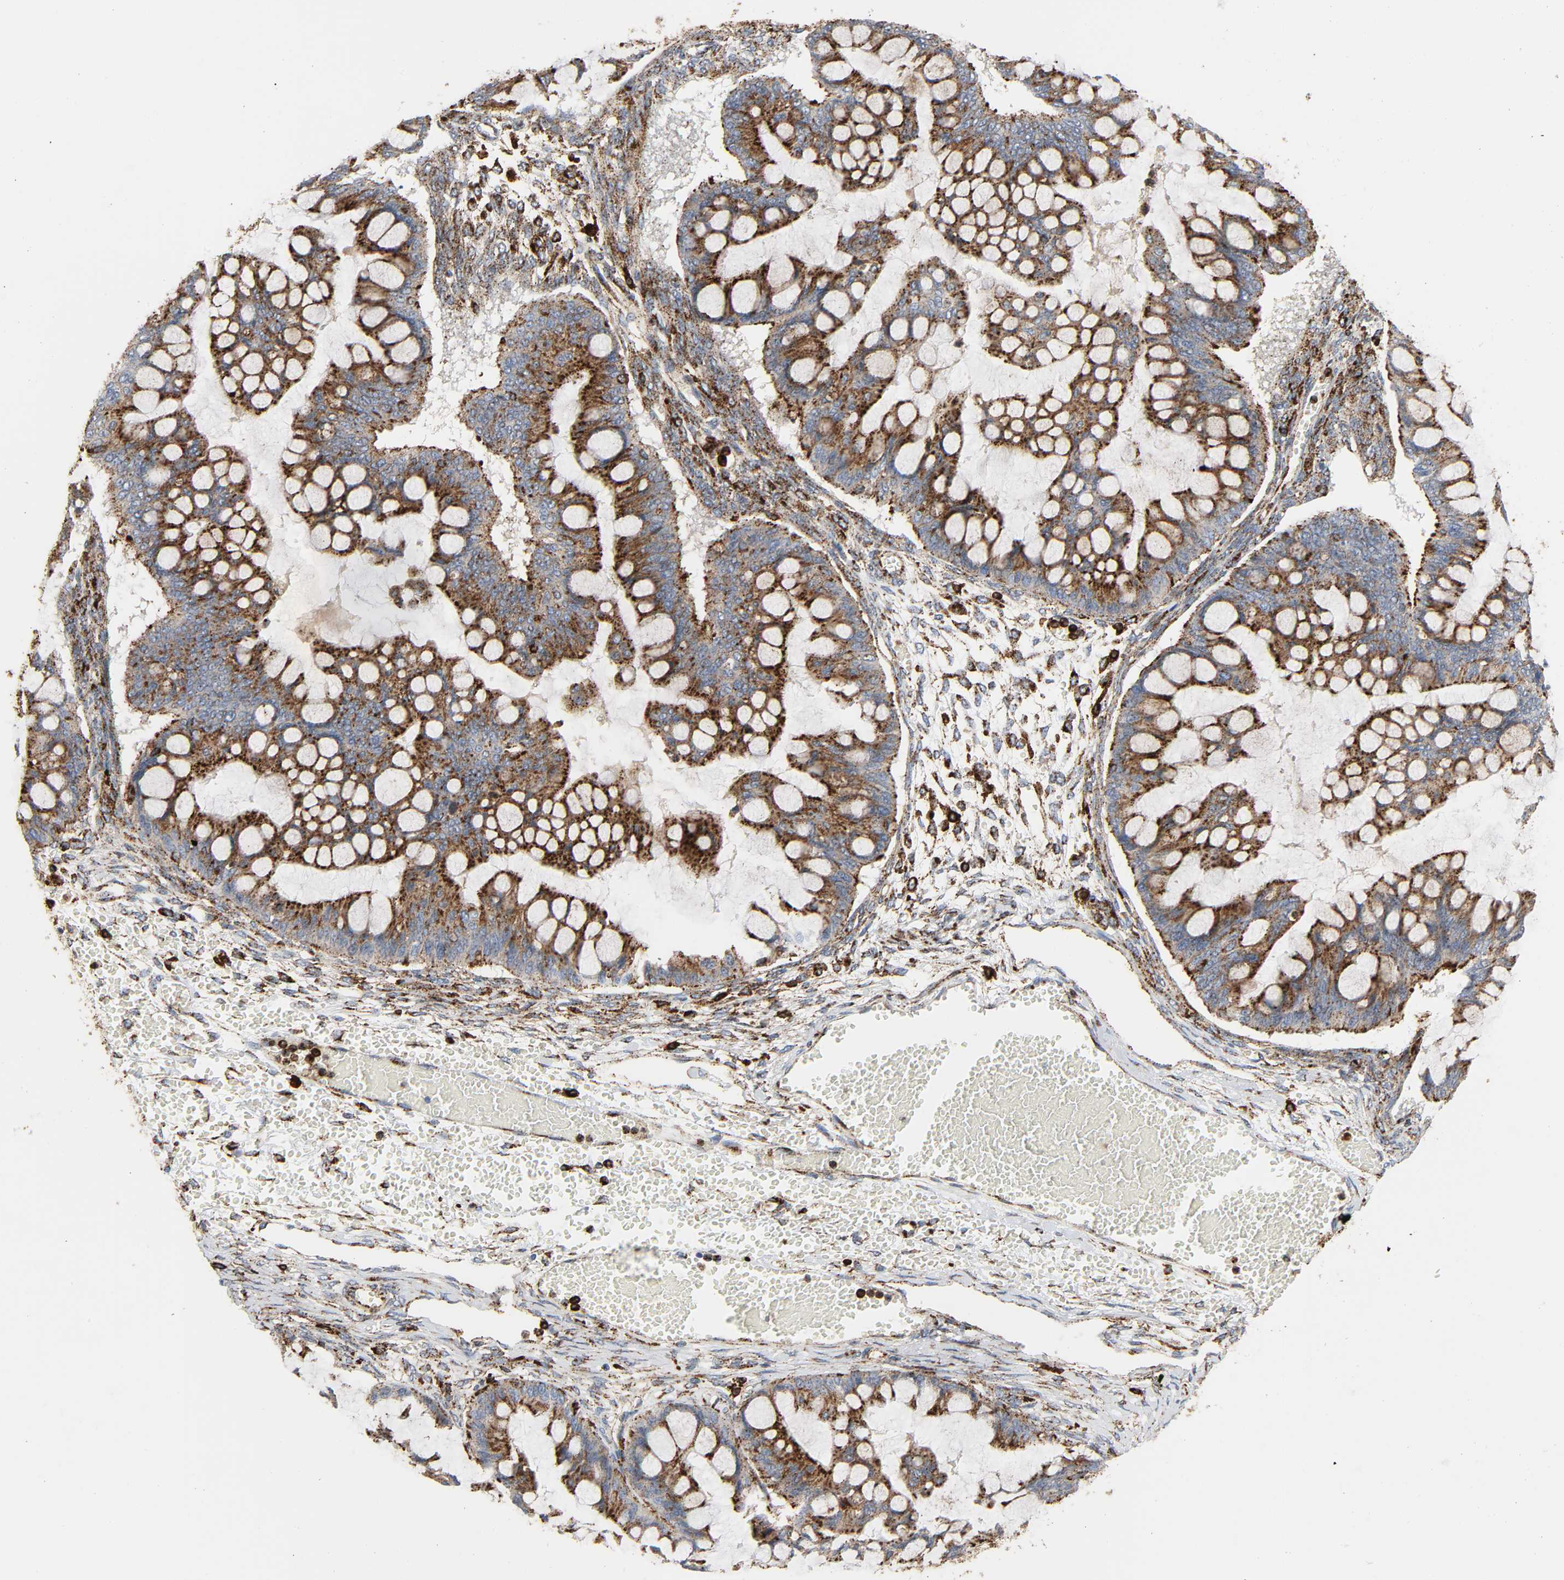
{"staining": {"intensity": "strong", "quantity": "25%-75%", "location": "cytoplasmic/membranous"}, "tissue": "ovarian cancer", "cell_type": "Tumor cells", "image_type": "cancer", "snomed": [{"axis": "morphology", "description": "Cystadenocarcinoma, mucinous, NOS"}, {"axis": "topography", "description": "Ovary"}], "caption": "Brown immunohistochemical staining in mucinous cystadenocarcinoma (ovarian) shows strong cytoplasmic/membranous positivity in about 25%-75% of tumor cells.", "gene": "PSAP", "patient": {"sex": "female", "age": 73}}